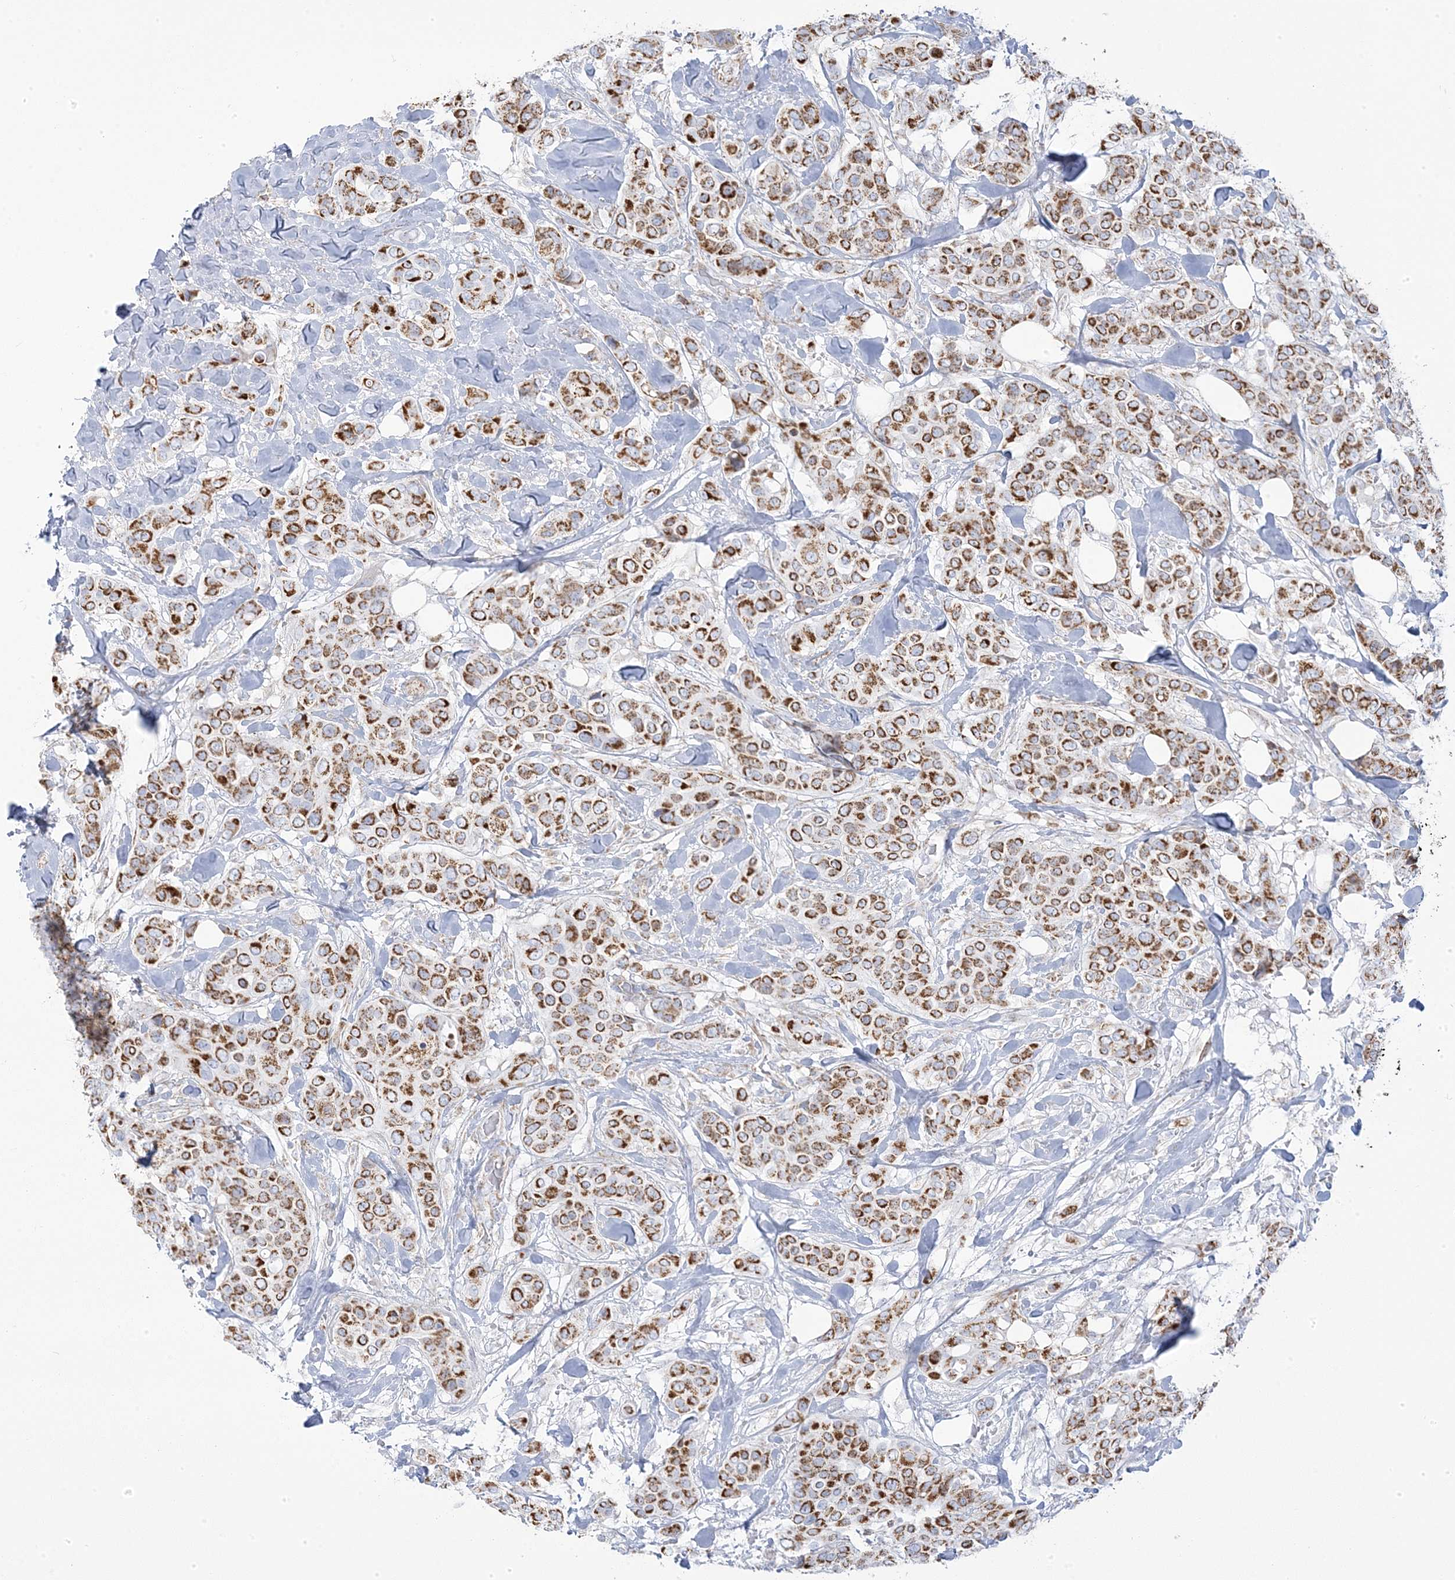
{"staining": {"intensity": "moderate", "quantity": ">75%", "location": "cytoplasmic/membranous"}, "tissue": "breast cancer", "cell_type": "Tumor cells", "image_type": "cancer", "snomed": [{"axis": "morphology", "description": "Lobular carcinoma"}, {"axis": "topography", "description": "Breast"}], "caption": "Breast cancer (lobular carcinoma) stained with a protein marker displays moderate staining in tumor cells.", "gene": "PCCB", "patient": {"sex": "female", "age": 51}}